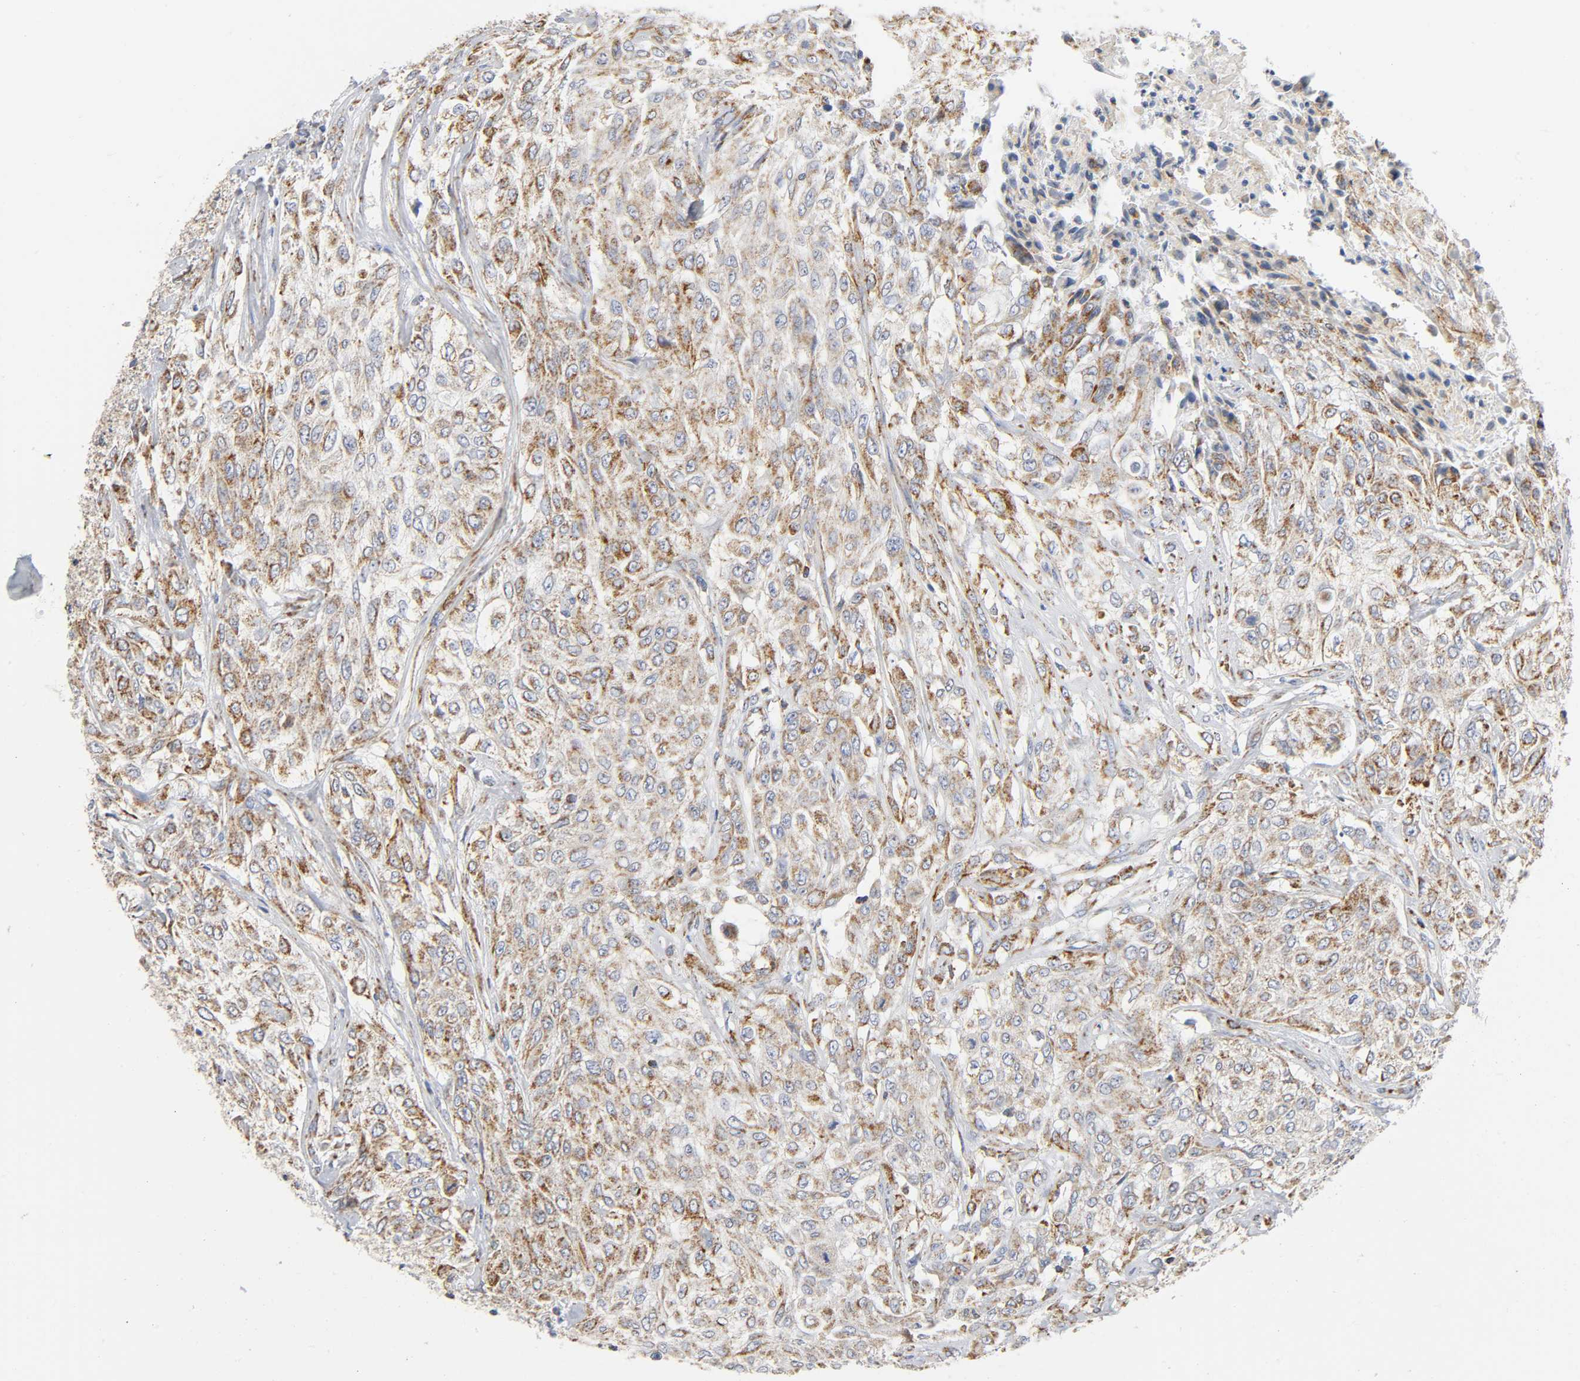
{"staining": {"intensity": "moderate", "quantity": ">75%", "location": "cytoplasmic/membranous"}, "tissue": "urothelial cancer", "cell_type": "Tumor cells", "image_type": "cancer", "snomed": [{"axis": "morphology", "description": "Urothelial carcinoma, High grade"}, {"axis": "topography", "description": "Urinary bladder"}], "caption": "An IHC image of tumor tissue is shown. Protein staining in brown labels moderate cytoplasmic/membranous positivity in urothelial cancer within tumor cells.", "gene": "BAK1", "patient": {"sex": "male", "age": 57}}